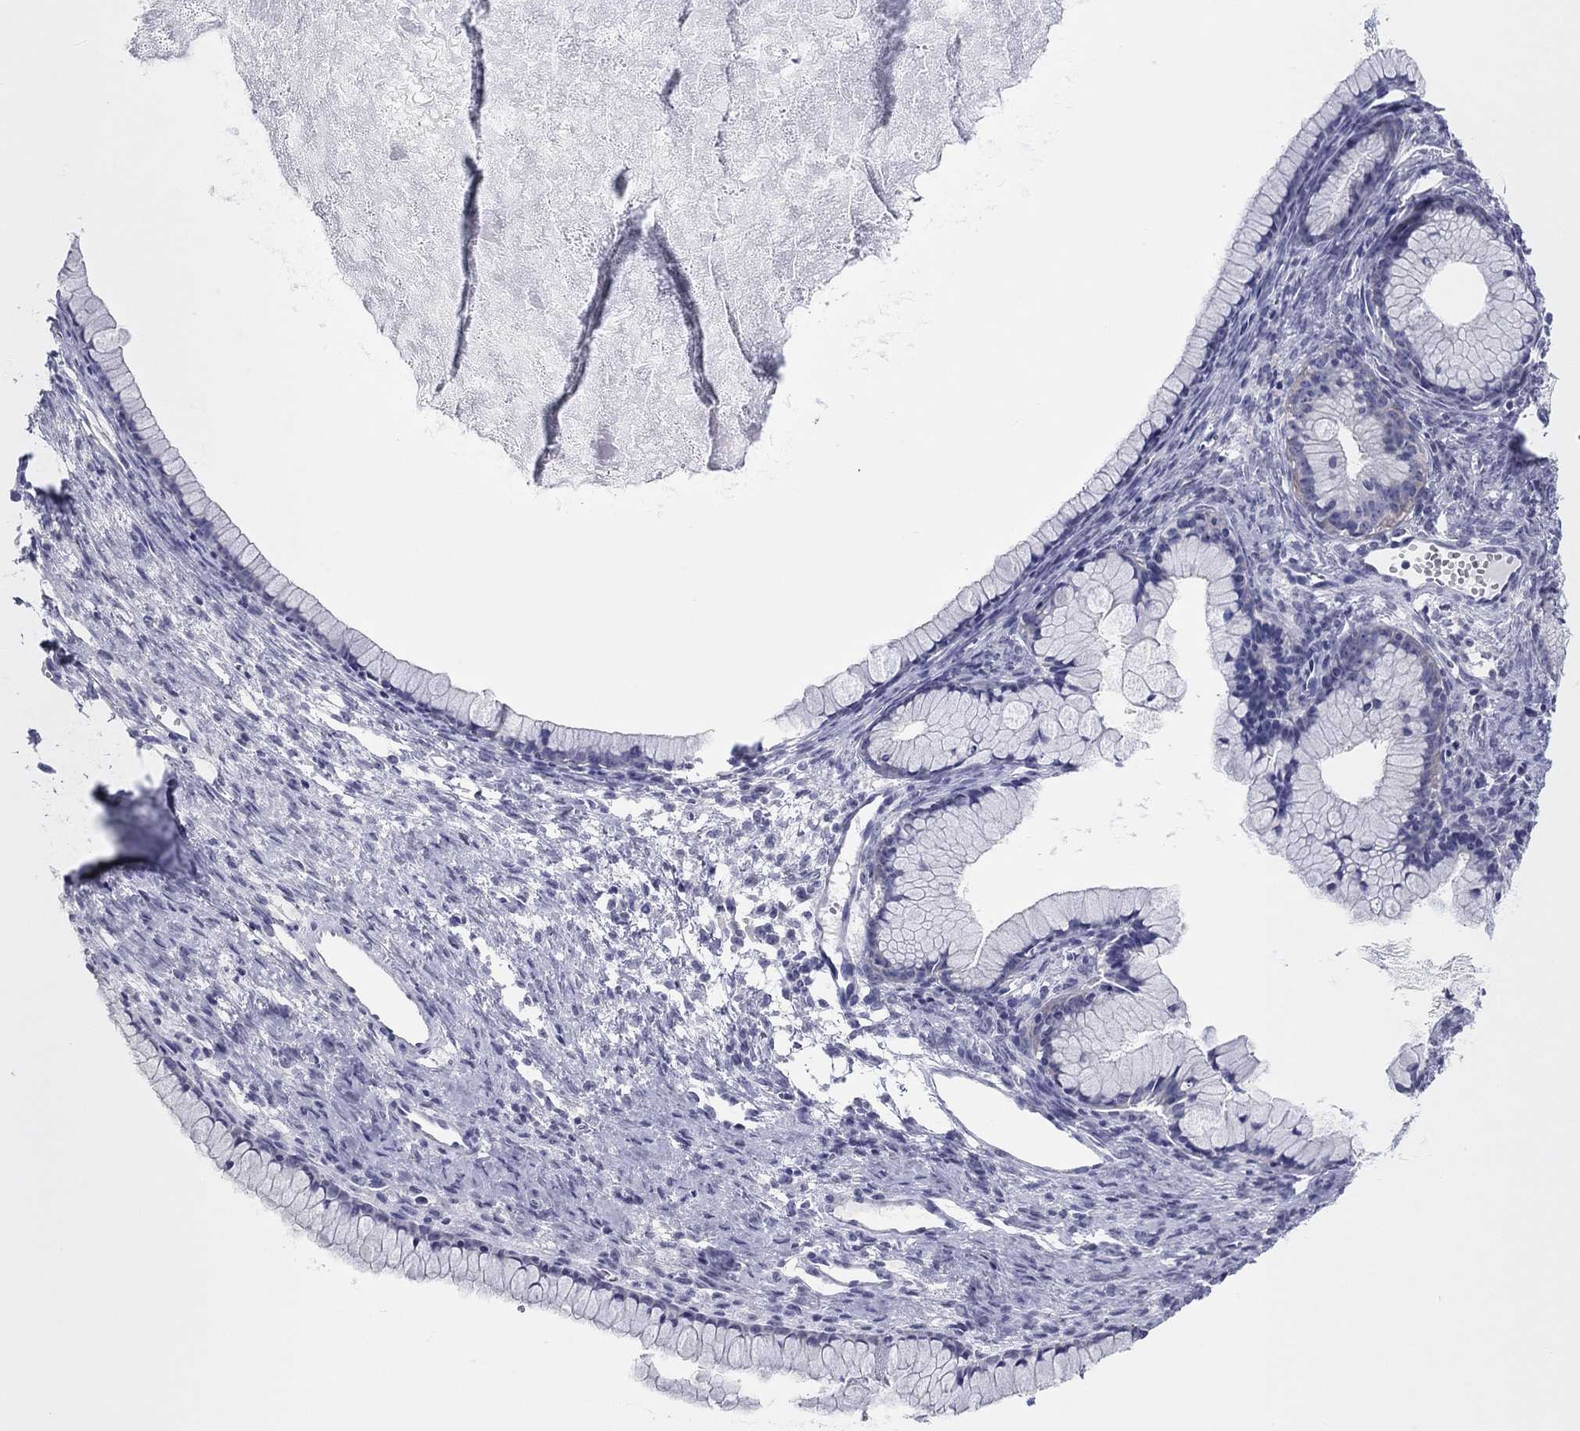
{"staining": {"intensity": "negative", "quantity": "none", "location": "none"}, "tissue": "ovarian cancer", "cell_type": "Tumor cells", "image_type": "cancer", "snomed": [{"axis": "morphology", "description": "Cystadenocarcinoma, mucinous, NOS"}, {"axis": "topography", "description": "Ovary"}], "caption": "Protein analysis of ovarian cancer displays no significant positivity in tumor cells.", "gene": "CPNE6", "patient": {"sex": "female", "age": 41}}